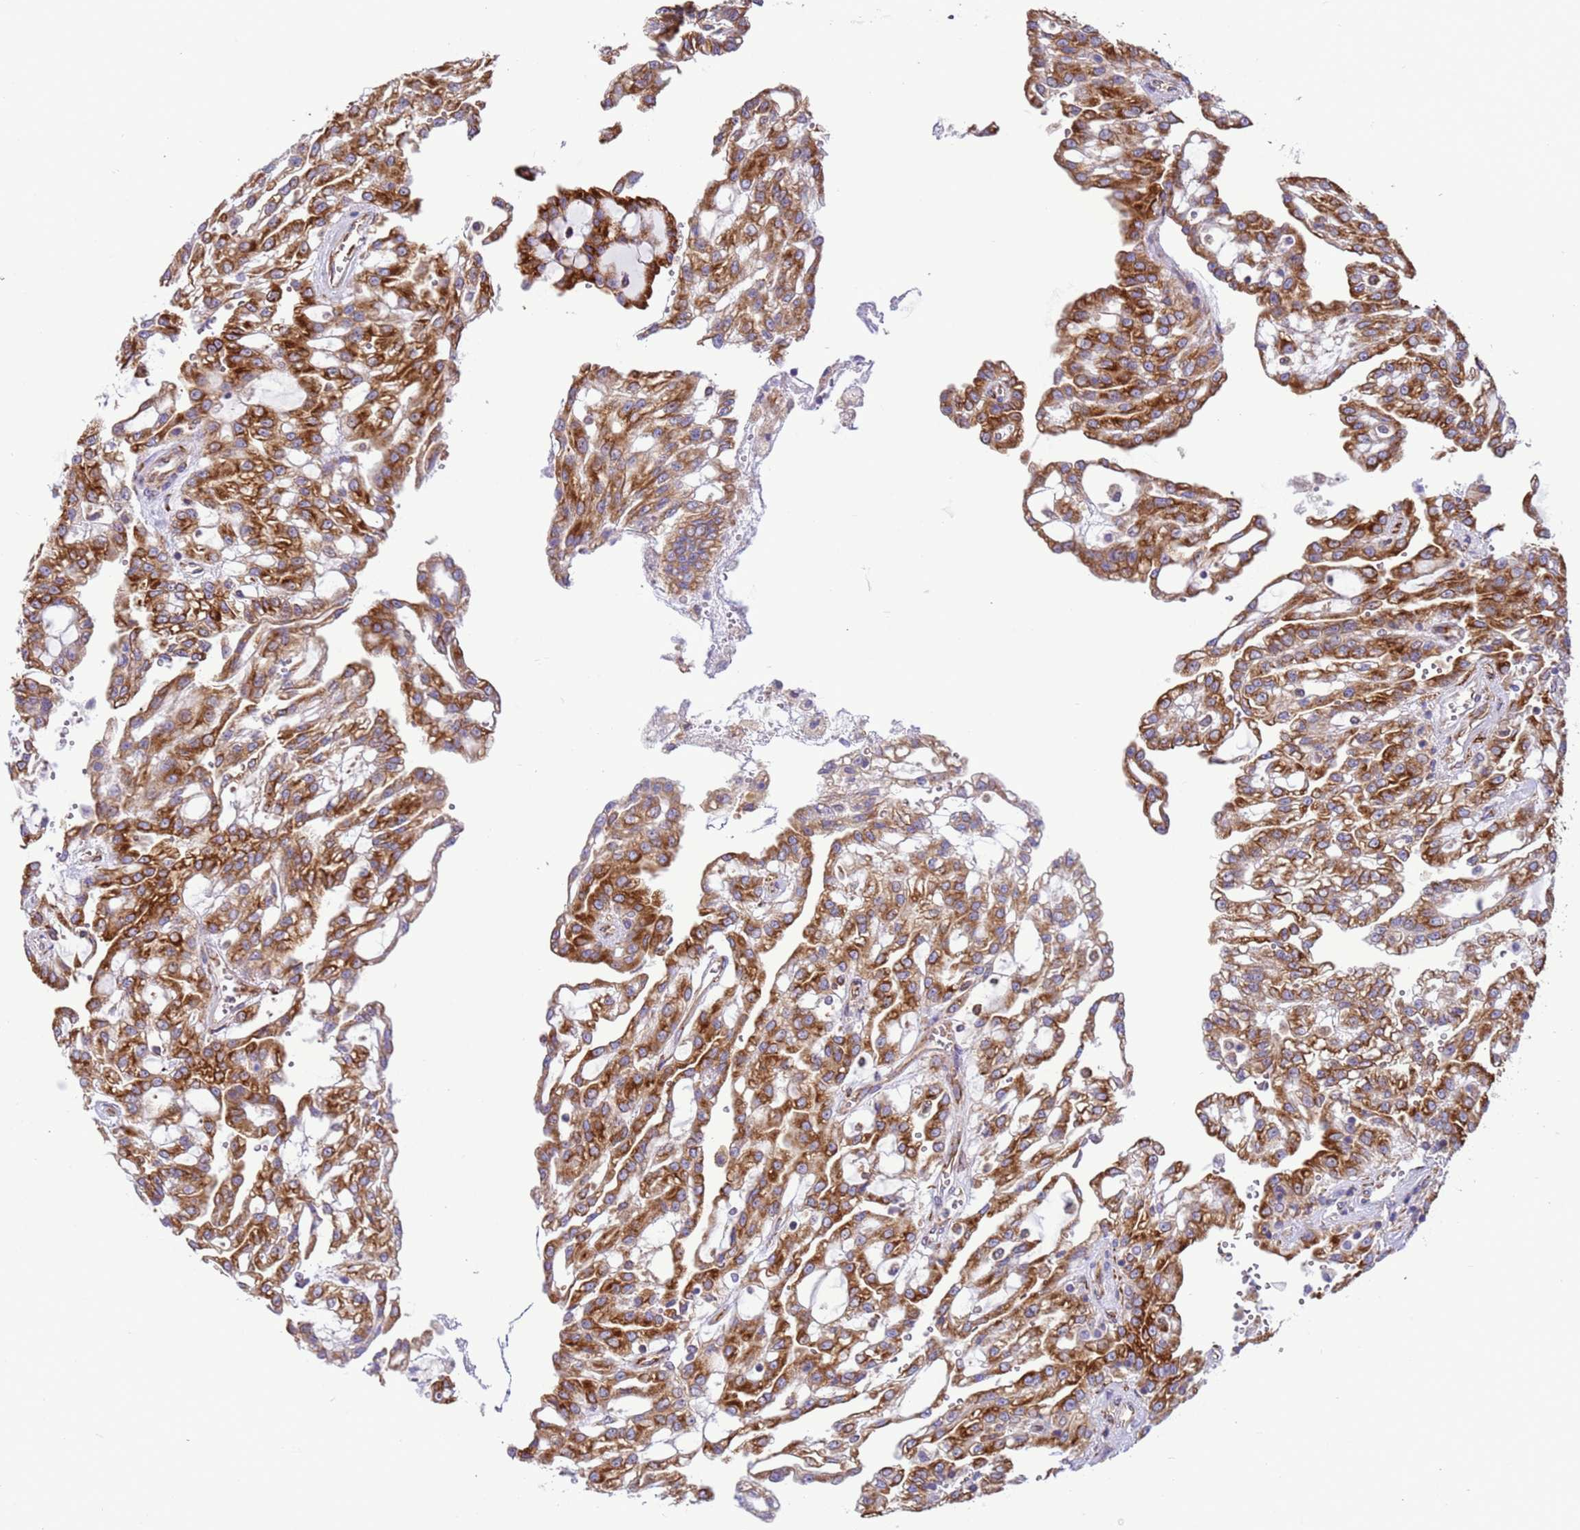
{"staining": {"intensity": "moderate", "quantity": ">75%", "location": "cytoplasmic/membranous"}, "tissue": "renal cancer", "cell_type": "Tumor cells", "image_type": "cancer", "snomed": [{"axis": "morphology", "description": "Adenocarcinoma, NOS"}, {"axis": "topography", "description": "Kidney"}], "caption": "Human adenocarcinoma (renal) stained with a protein marker reveals moderate staining in tumor cells.", "gene": "VARS1", "patient": {"sex": "male", "age": 63}}